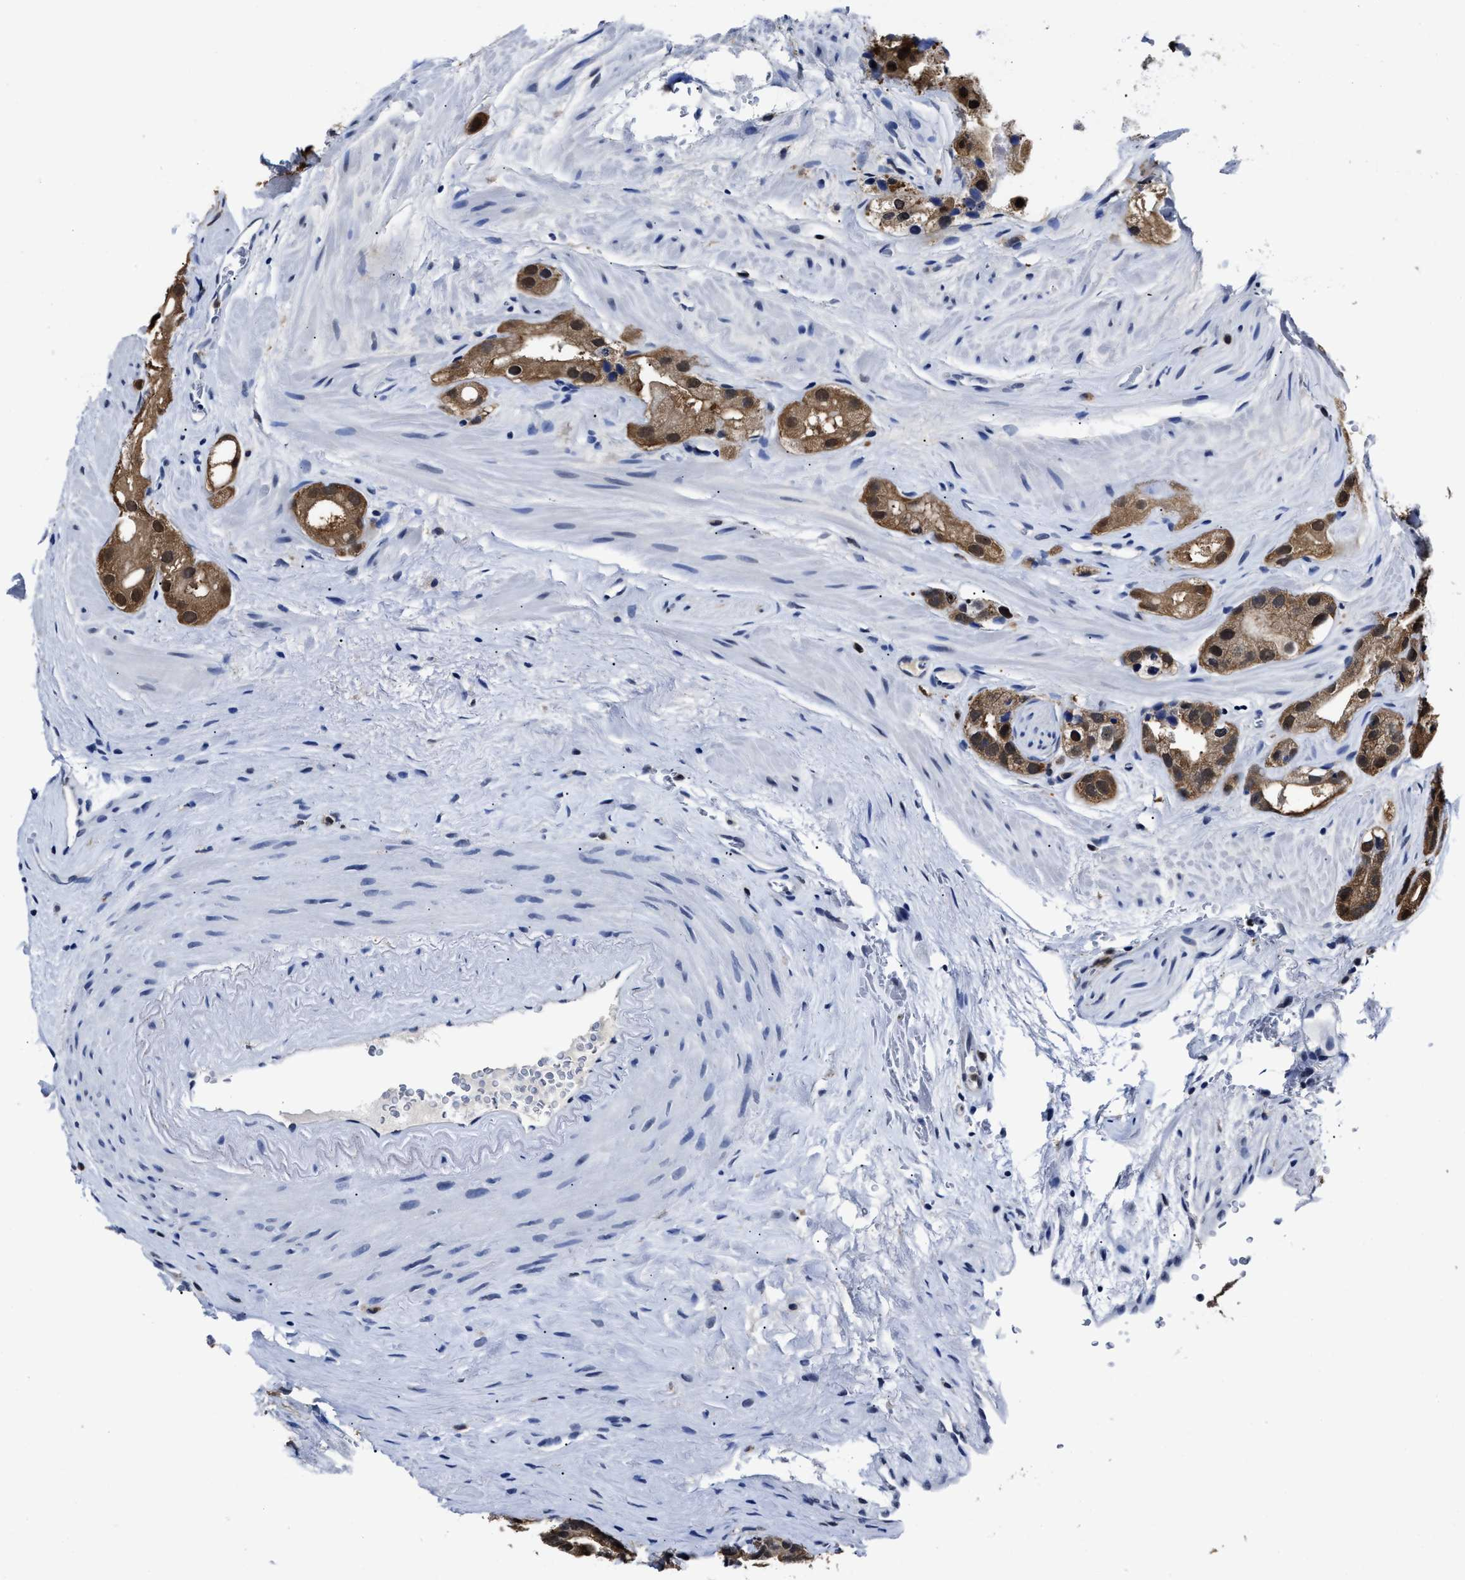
{"staining": {"intensity": "moderate", "quantity": ">75%", "location": "cytoplasmic/membranous,nuclear"}, "tissue": "prostate cancer", "cell_type": "Tumor cells", "image_type": "cancer", "snomed": [{"axis": "morphology", "description": "Adenocarcinoma, High grade"}, {"axis": "topography", "description": "Prostate"}], "caption": "High-power microscopy captured an IHC micrograph of prostate cancer (adenocarcinoma (high-grade)), revealing moderate cytoplasmic/membranous and nuclear staining in about >75% of tumor cells. The staining was performed using DAB (3,3'-diaminobenzidine), with brown indicating positive protein expression. Nuclei are stained blue with hematoxylin.", "gene": "PRPF4B", "patient": {"sex": "male", "age": 63}}